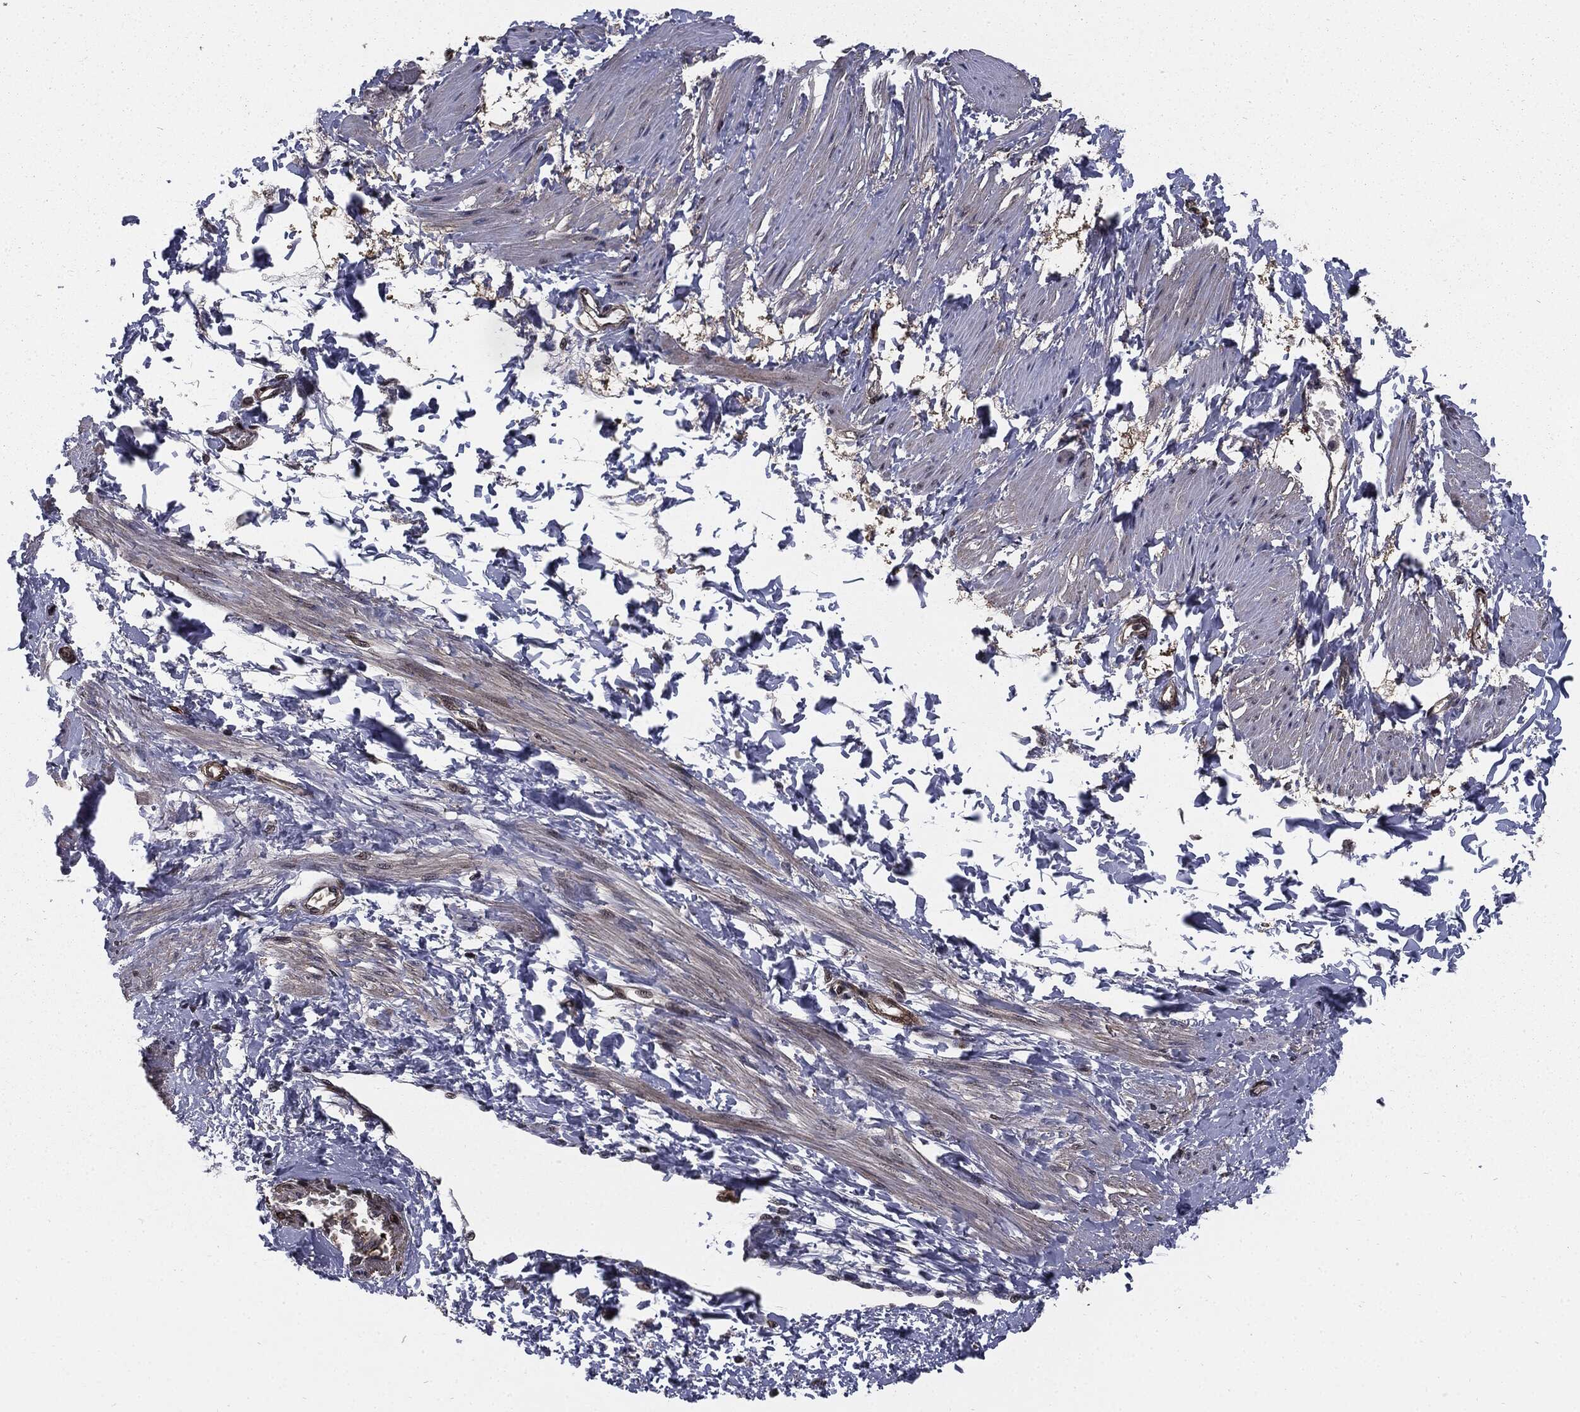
{"staining": {"intensity": "negative", "quantity": "none", "location": "none"}, "tissue": "smooth muscle", "cell_type": "Smooth muscle cells", "image_type": "normal", "snomed": [{"axis": "morphology", "description": "Normal tissue, NOS"}, {"axis": "topography", "description": "Smooth muscle"}, {"axis": "topography", "description": "Uterus"}], "caption": "Protein analysis of unremarkable smooth muscle exhibits no significant staining in smooth muscle cells. The staining is performed using DAB (3,3'-diaminobenzidine) brown chromogen with nuclei counter-stained in using hematoxylin.", "gene": "PTPA", "patient": {"sex": "female", "age": 39}}